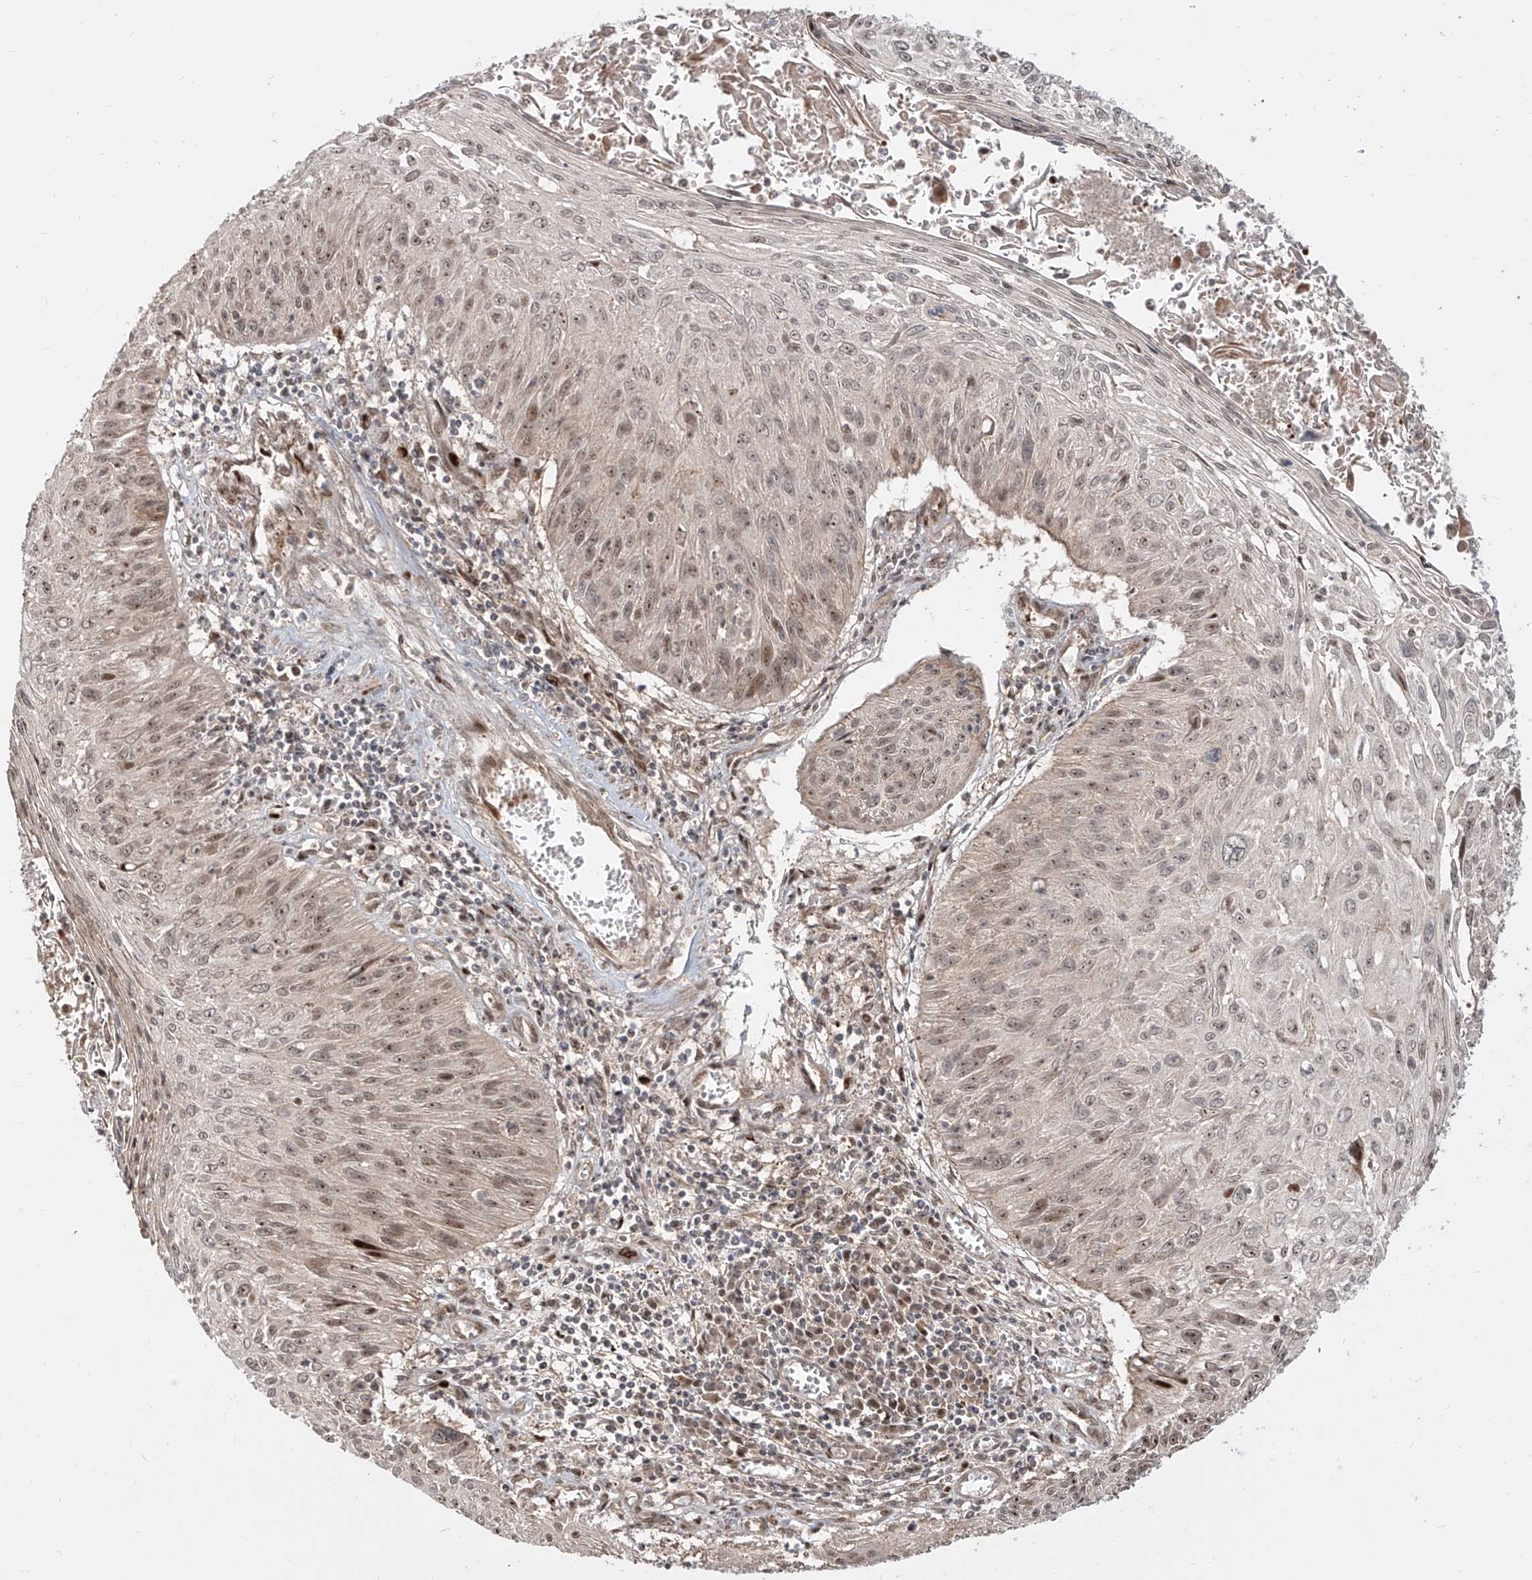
{"staining": {"intensity": "moderate", "quantity": "25%-75%", "location": "nuclear"}, "tissue": "cervical cancer", "cell_type": "Tumor cells", "image_type": "cancer", "snomed": [{"axis": "morphology", "description": "Squamous cell carcinoma, NOS"}, {"axis": "topography", "description": "Cervix"}], "caption": "Protein staining of cervical cancer (squamous cell carcinoma) tissue demonstrates moderate nuclear positivity in approximately 25%-75% of tumor cells. (Brightfield microscopy of DAB IHC at high magnification).", "gene": "ZNF710", "patient": {"sex": "female", "age": 51}}